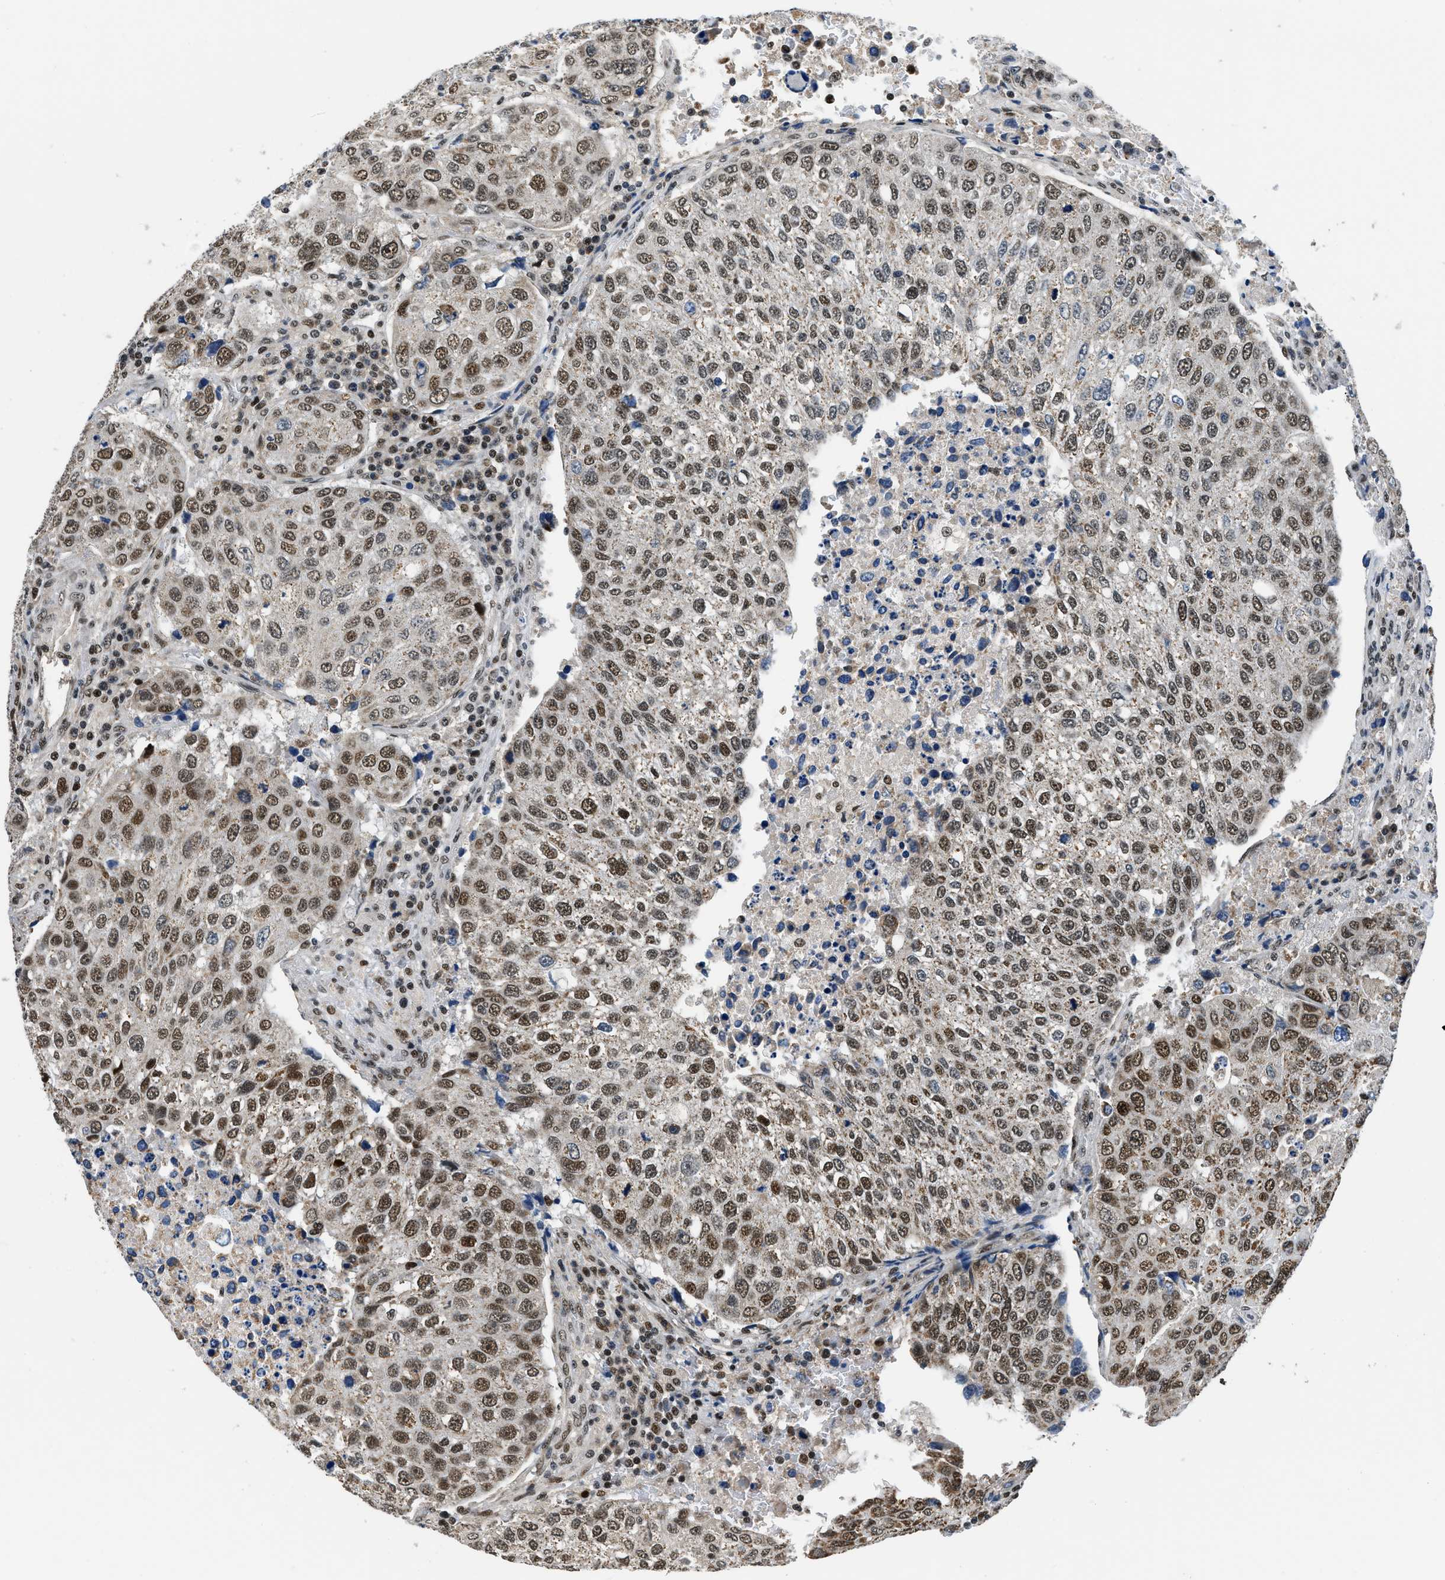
{"staining": {"intensity": "moderate", "quantity": ">75%", "location": "nuclear"}, "tissue": "urothelial cancer", "cell_type": "Tumor cells", "image_type": "cancer", "snomed": [{"axis": "morphology", "description": "Urothelial carcinoma, High grade"}, {"axis": "topography", "description": "Lymph node"}, {"axis": "topography", "description": "Urinary bladder"}], "caption": "Approximately >75% of tumor cells in urothelial cancer show moderate nuclear protein staining as visualized by brown immunohistochemical staining.", "gene": "KDM3B", "patient": {"sex": "male", "age": 51}}